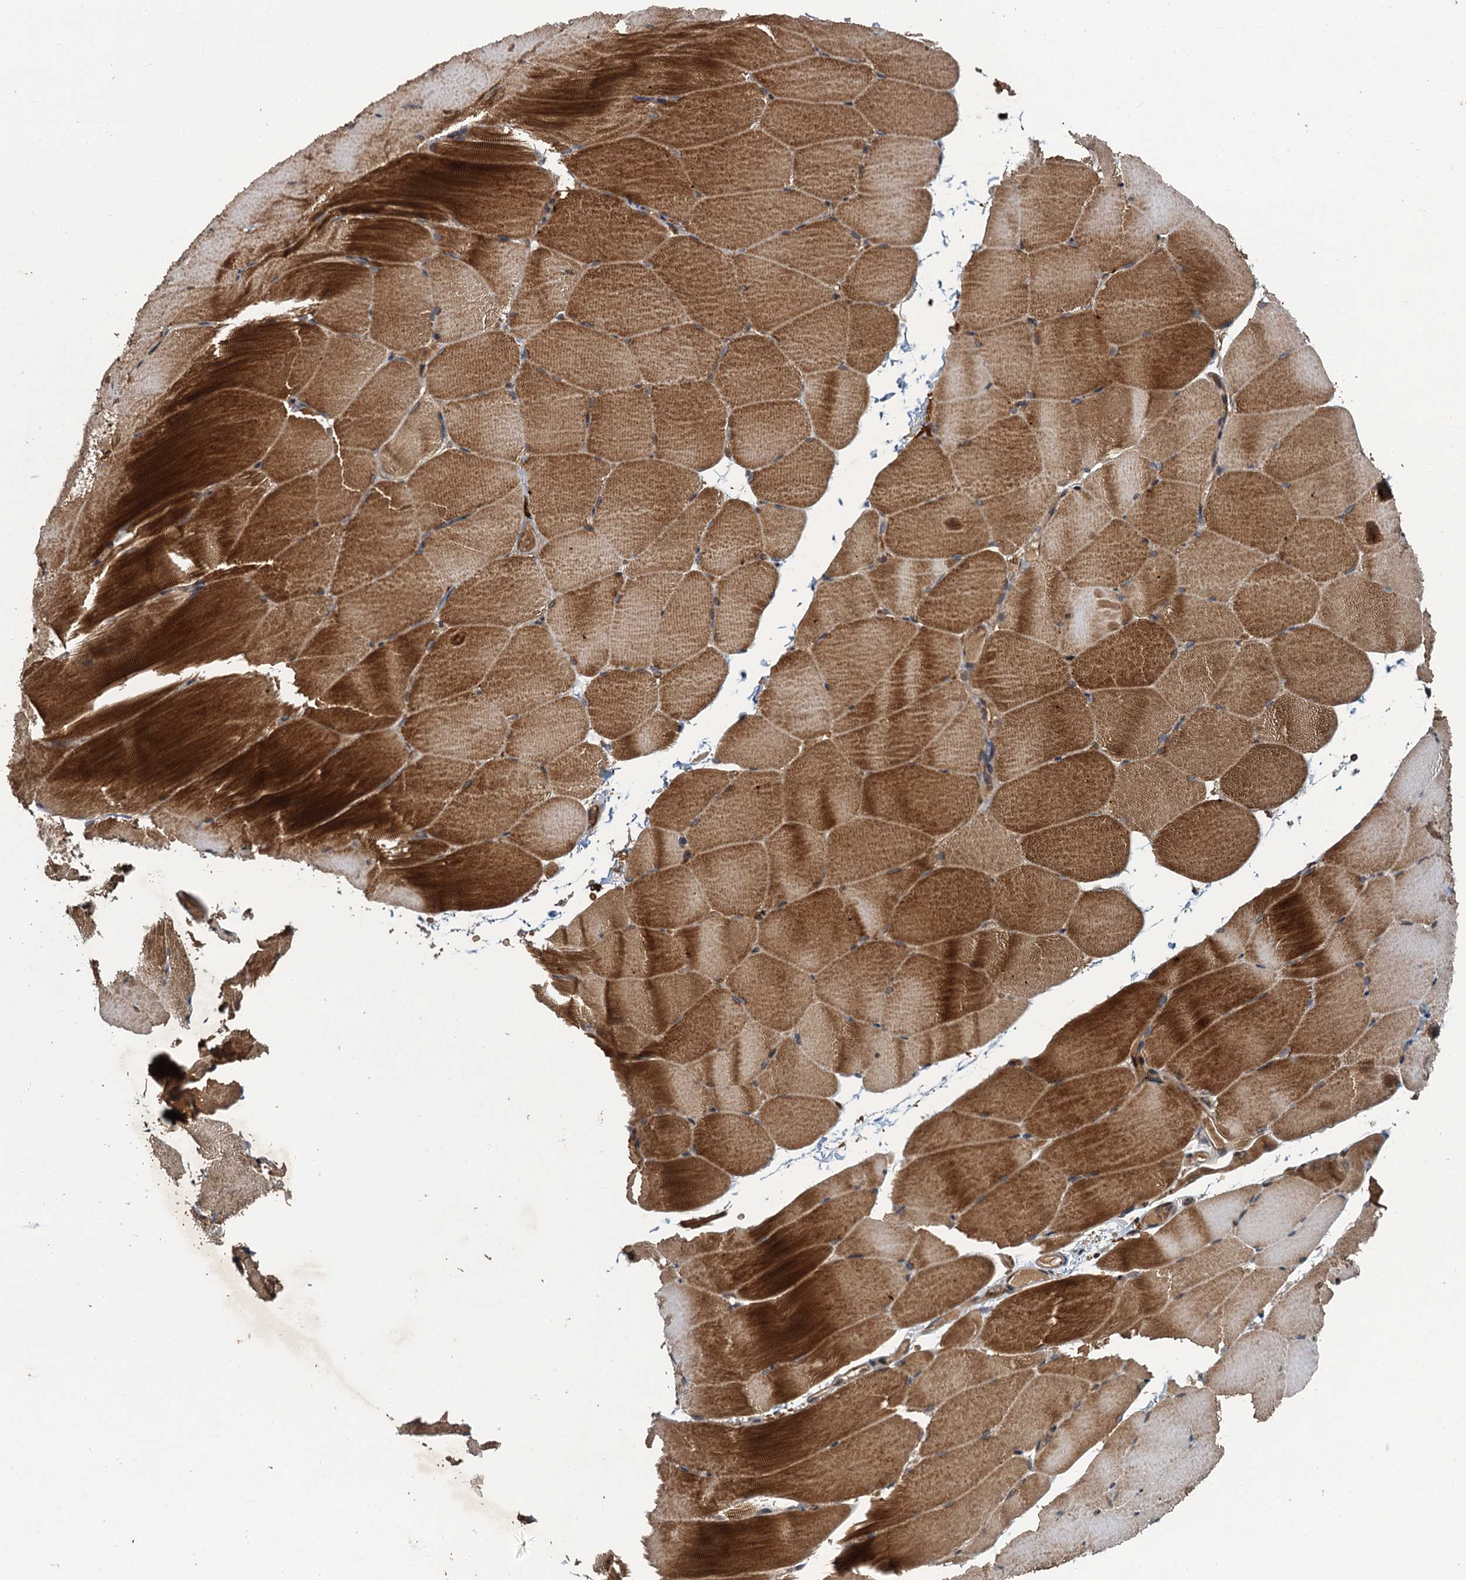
{"staining": {"intensity": "moderate", "quantity": "25%-75%", "location": "cytoplasmic/membranous"}, "tissue": "skeletal muscle", "cell_type": "Myocytes", "image_type": "normal", "snomed": [{"axis": "morphology", "description": "Normal tissue, NOS"}, {"axis": "topography", "description": "Skeletal muscle"}, {"axis": "topography", "description": "Parathyroid gland"}], "caption": "Skeletal muscle stained for a protein (brown) exhibits moderate cytoplasmic/membranous positive positivity in about 25%-75% of myocytes.", "gene": "SNX32", "patient": {"sex": "female", "age": 37}}